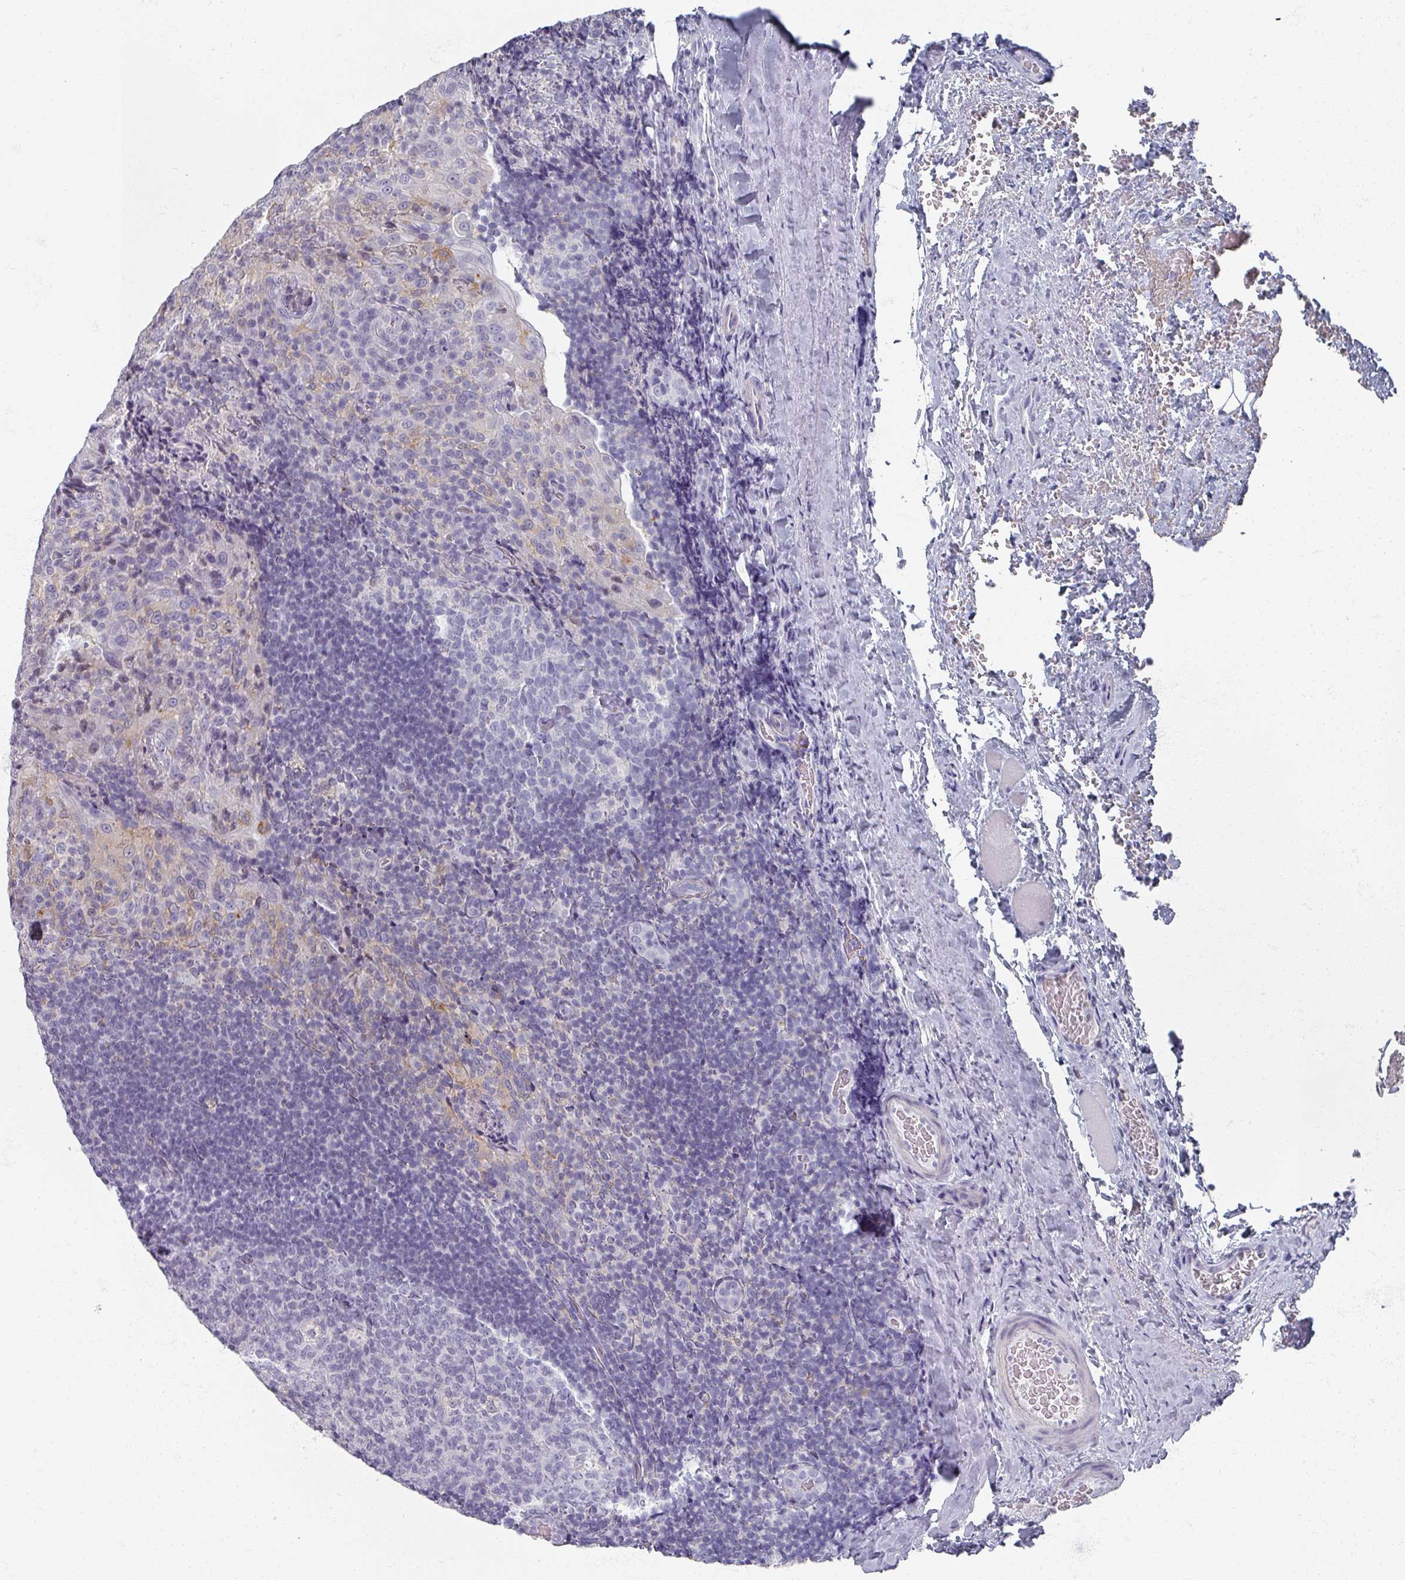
{"staining": {"intensity": "negative", "quantity": "none", "location": "none"}, "tissue": "tonsil", "cell_type": "Germinal center cells", "image_type": "normal", "snomed": [{"axis": "morphology", "description": "Normal tissue, NOS"}, {"axis": "topography", "description": "Tonsil"}], "caption": "Micrograph shows no significant protein expression in germinal center cells of benign tonsil. Brightfield microscopy of IHC stained with DAB (3,3'-diaminobenzidine) (brown) and hematoxylin (blue), captured at high magnification.", "gene": "OMG", "patient": {"sex": "male", "age": 17}}